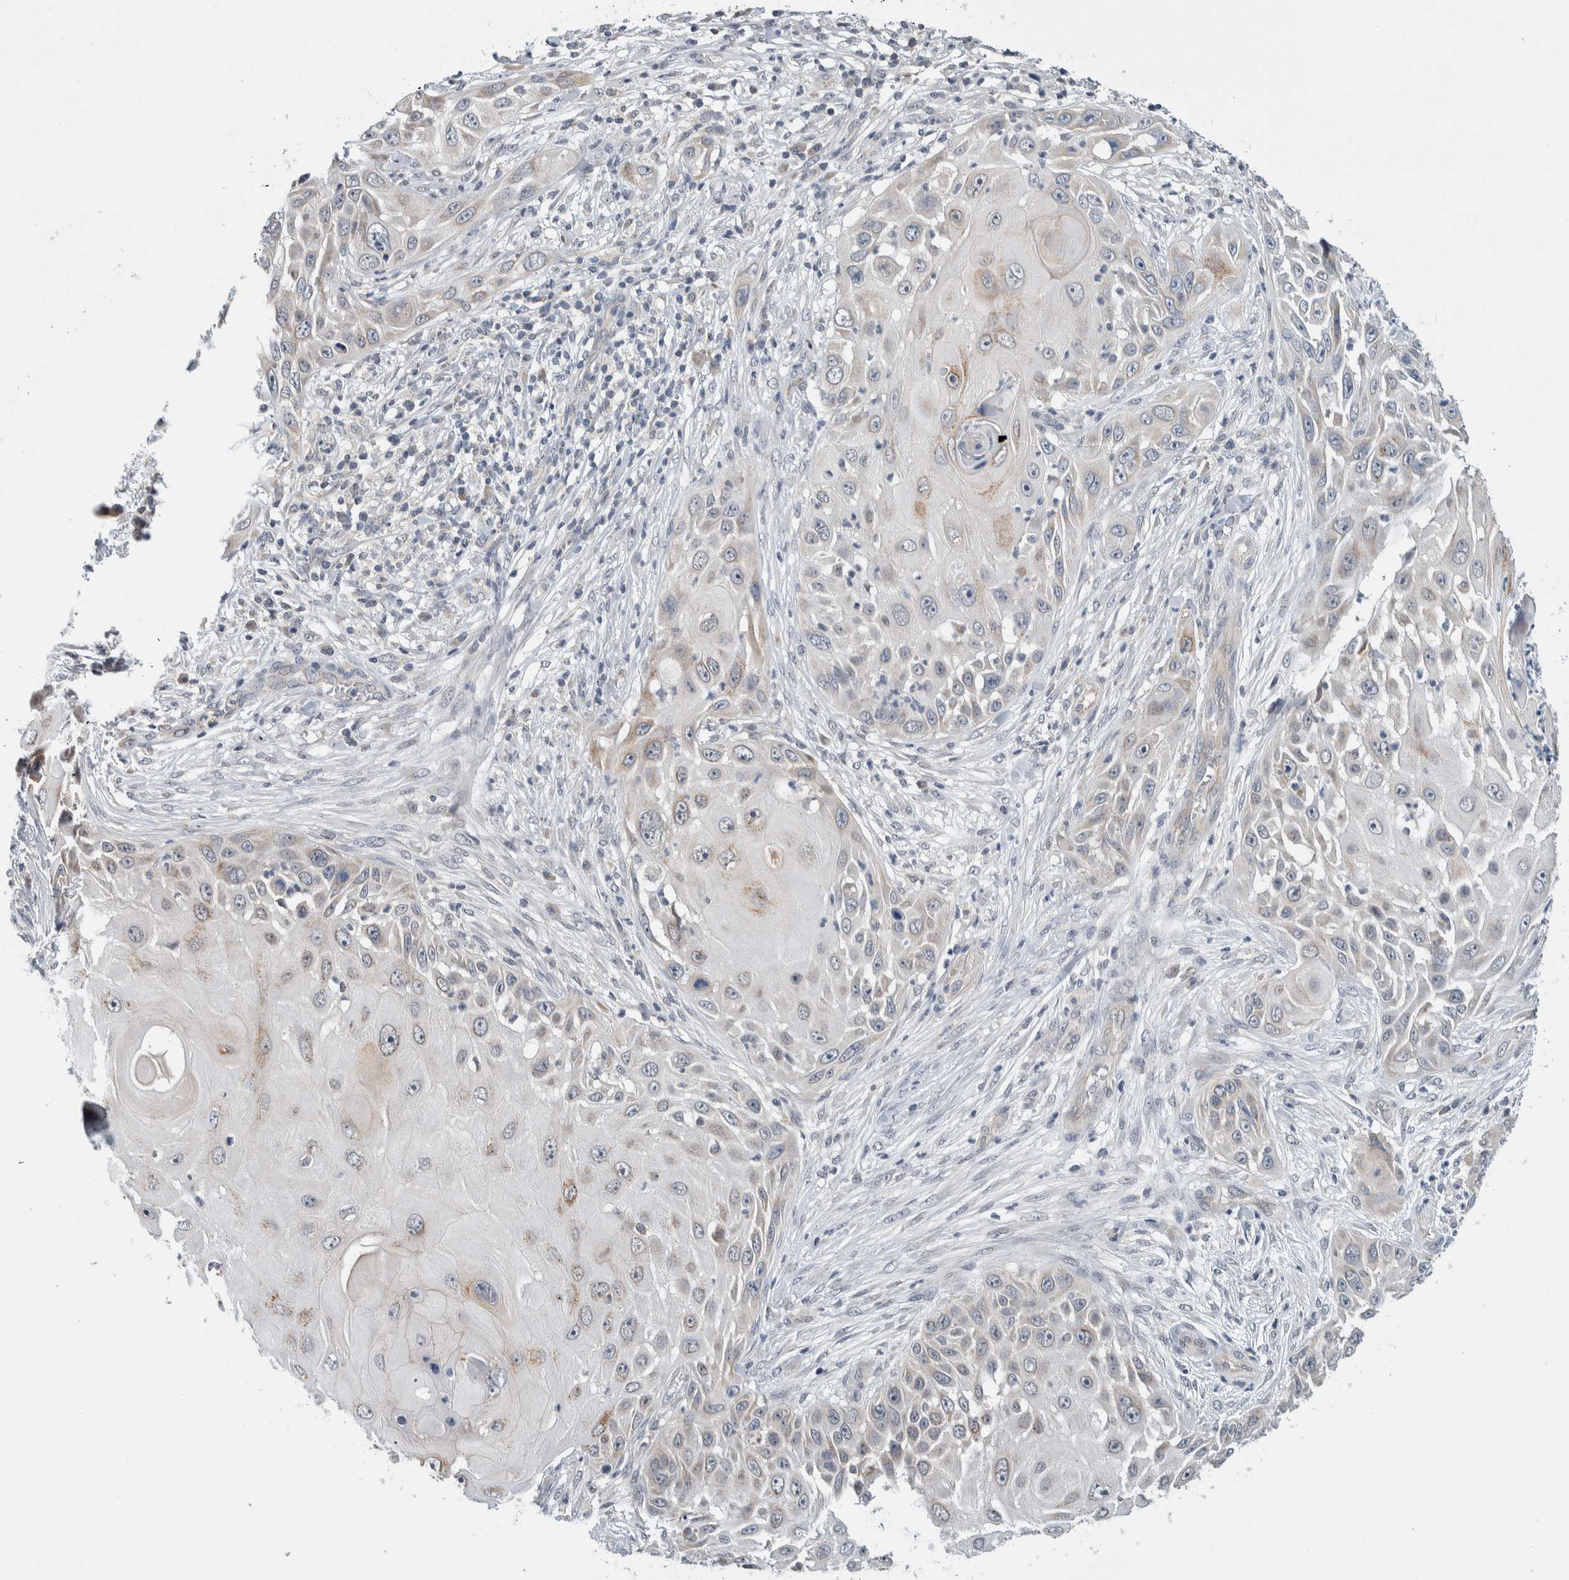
{"staining": {"intensity": "weak", "quantity": "<25%", "location": "cytoplasmic/membranous"}, "tissue": "skin cancer", "cell_type": "Tumor cells", "image_type": "cancer", "snomed": [{"axis": "morphology", "description": "Squamous cell carcinoma, NOS"}, {"axis": "topography", "description": "Skin"}], "caption": "Tumor cells show no significant protein positivity in skin cancer (squamous cell carcinoma).", "gene": "SHPK", "patient": {"sex": "female", "age": 44}}